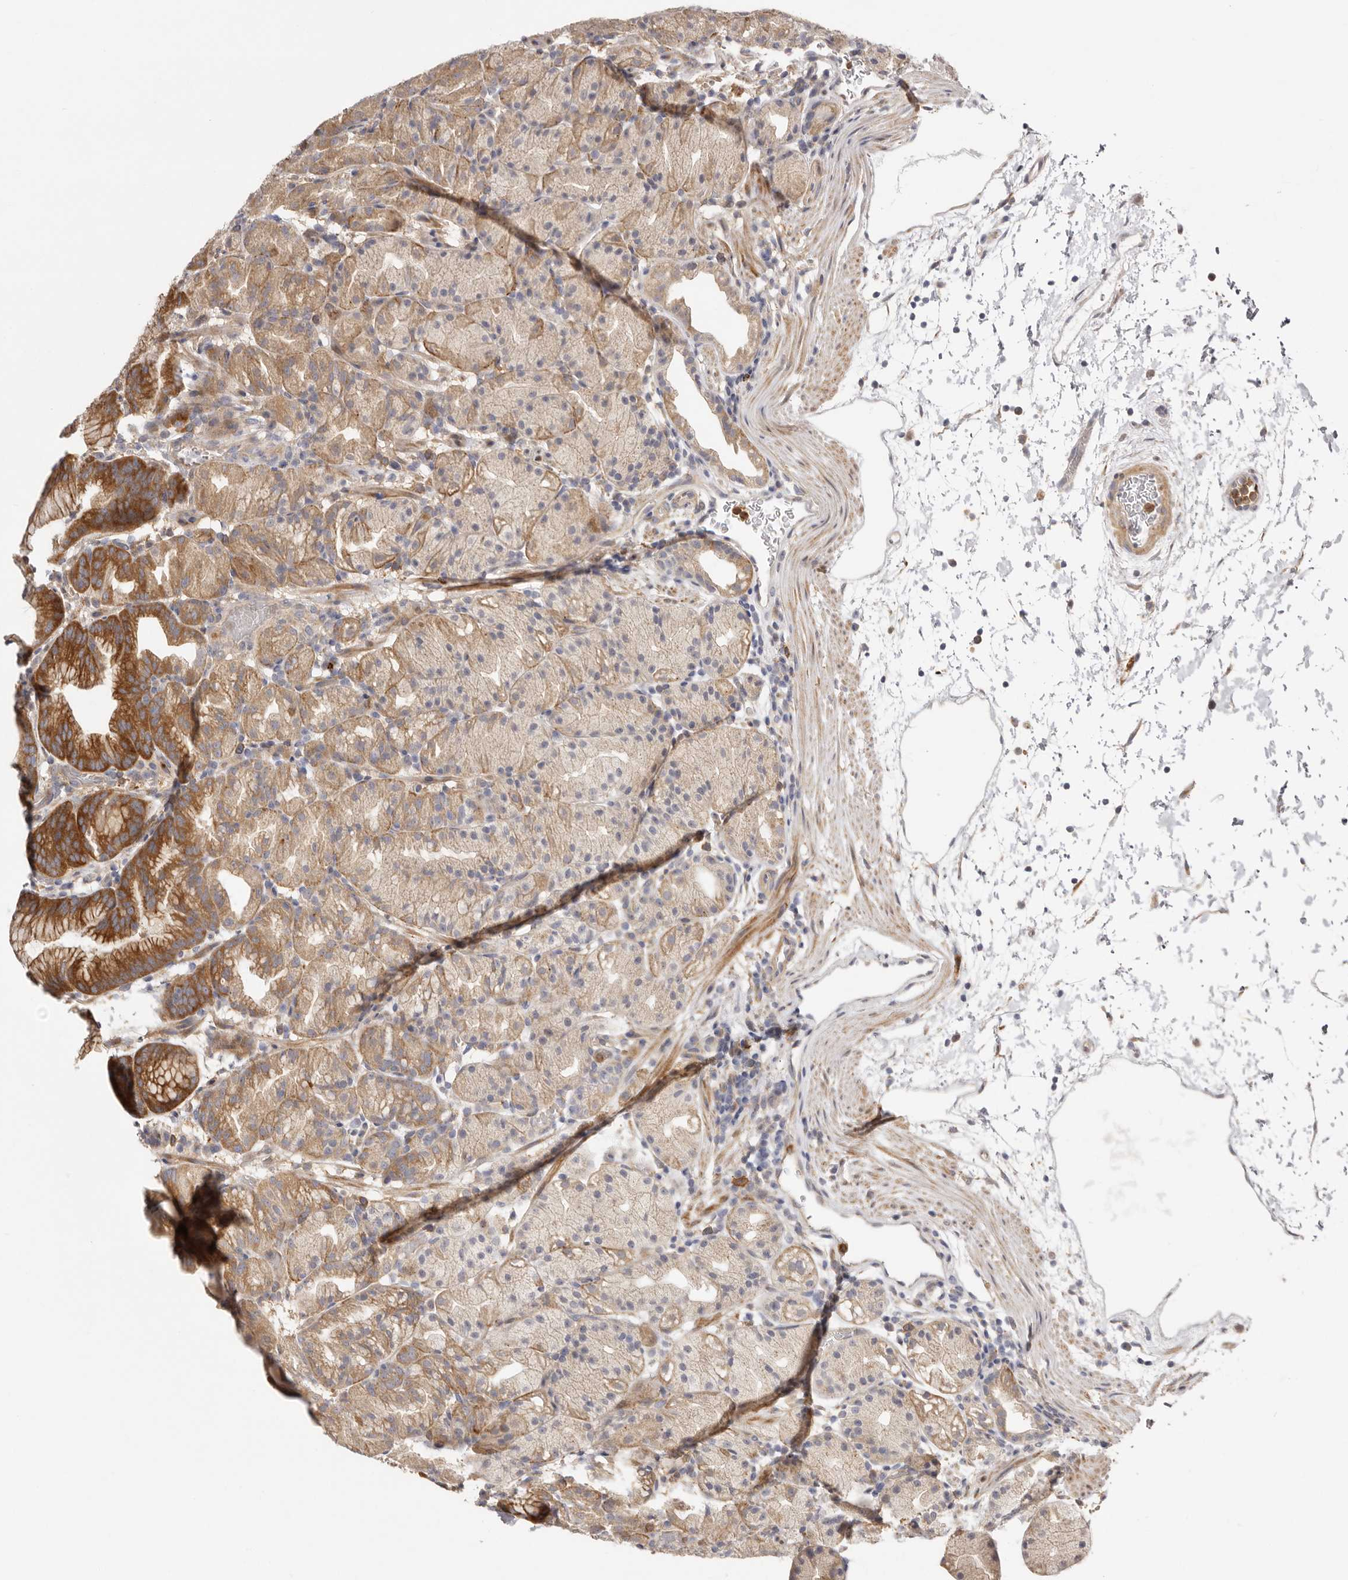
{"staining": {"intensity": "moderate", "quantity": "25%-75%", "location": "cytoplasmic/membranous"}, "tissue": "stomach", "cell_type": "Glandular cells", "image_type": "normal", "snomed": [{"axis": "morphology", "description": "Normal tissue, NOS"}, {"axis": "topography", "description": "Stomach, upper"}], "caption": "The histopathology image displays staining of unremarkable stomach, revealing moderate cytoplasmic/membranous protein staining (brown color) within glandular cells. The protein is stained brown, and the nuclei are stained in blue (DAB IHC with brightfield microscopy, high magnification).", "gene": "MSRB2", "patient": {"sex": "male", "age": 48}}